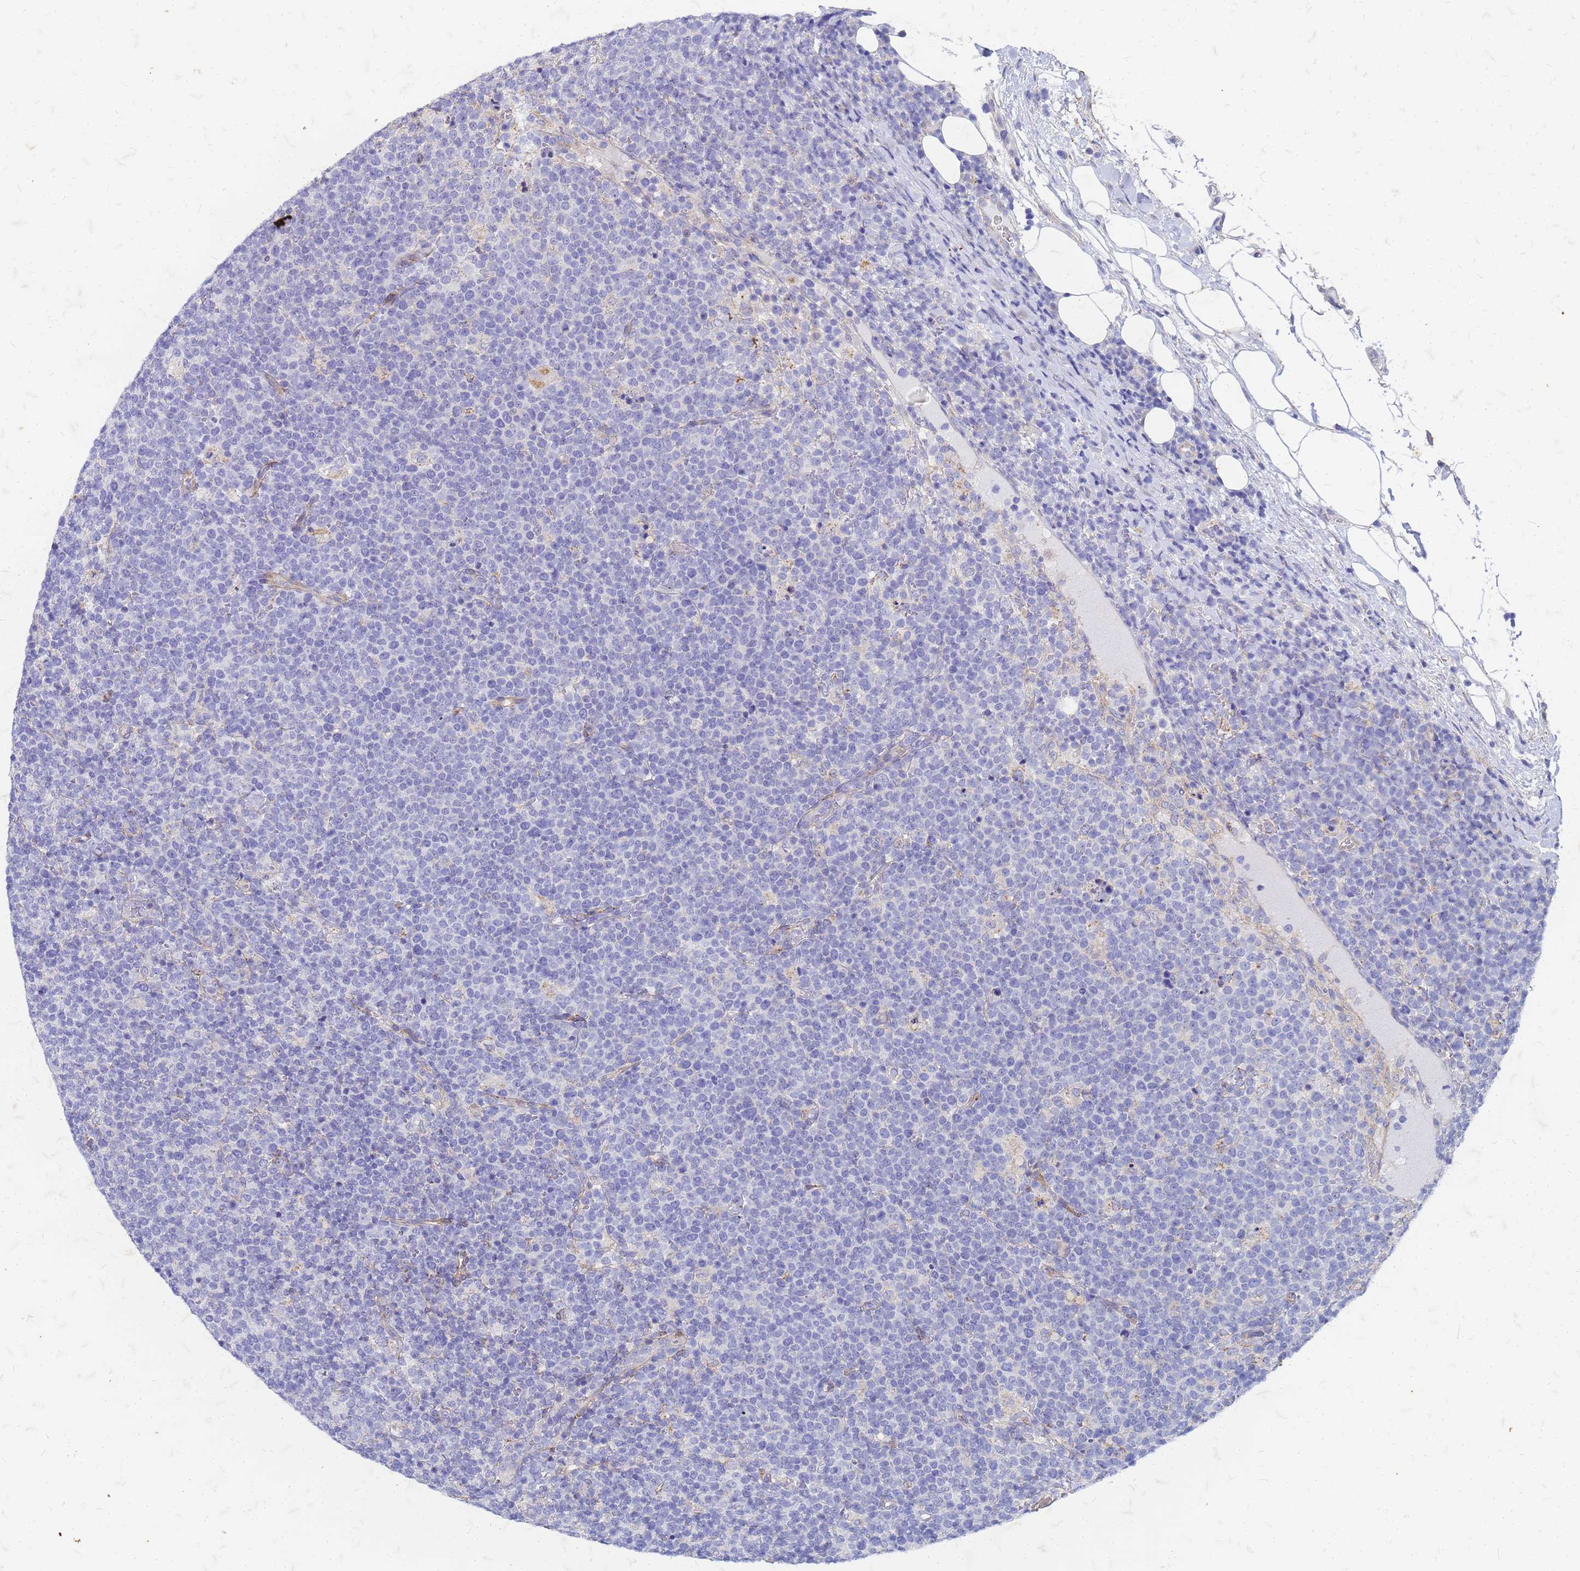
{"staining": {"intensity": "negative", "quantity": "none", "location": "none"}, "tissue": "lymphoma", "cell_type": "Tumor cells", "image_type": "cancer", "snomed": [{"axis": "morphology", "description": "Malignant lymphoma, non-Hodgkin's type, High grade"}, {"axis": "topography", "description": "Lymph node"}], "caption": "High-grade malignant lymphoma, non-Hodgkin's type stained for a protein using immunohistochemistry displays no staining tumor cells.", "gene": "TRIM64B", "patient": {"sex": "male", "age": 61}}